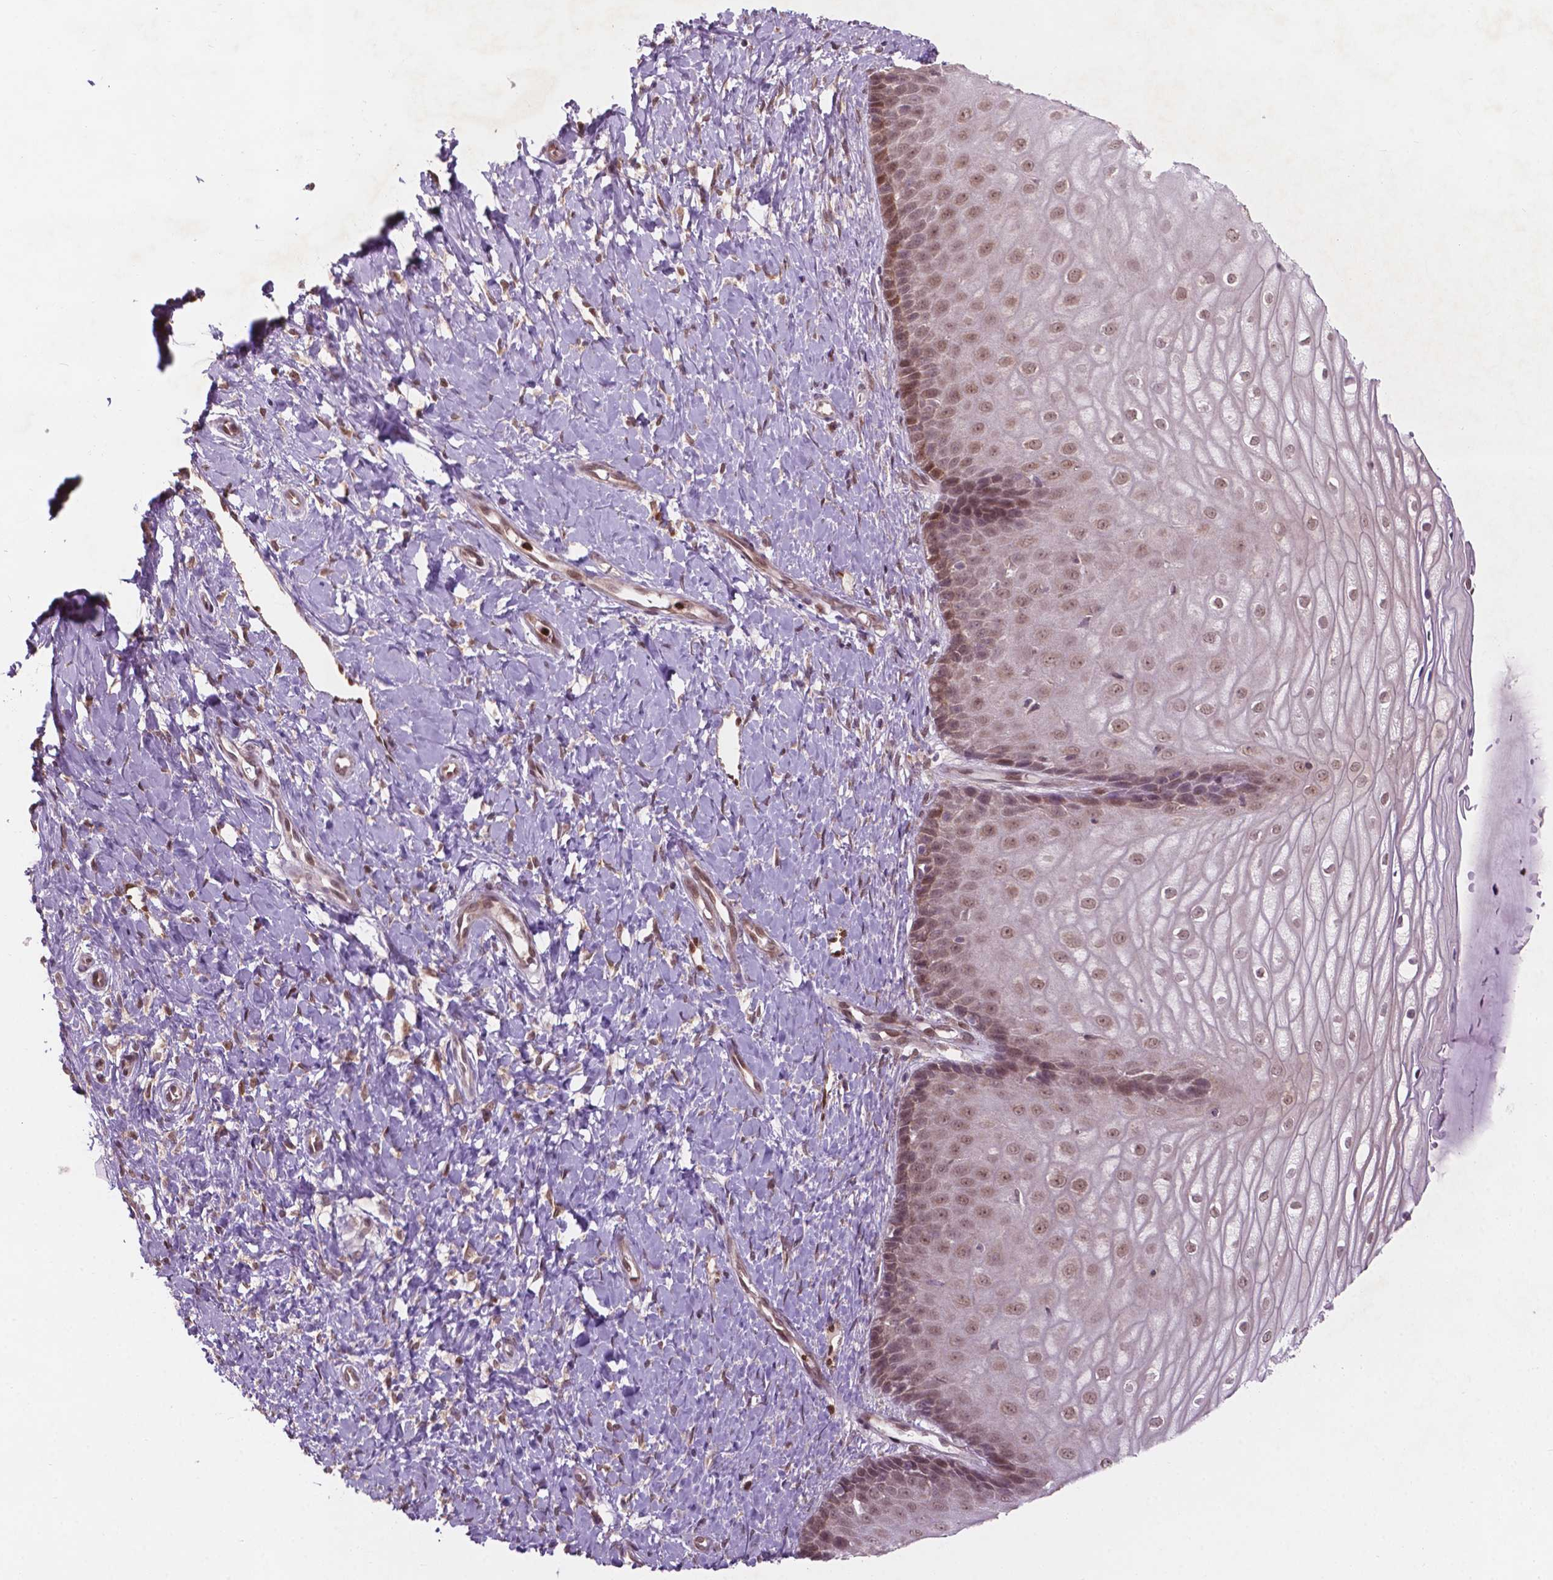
{"staining": {"intensity": "moderate", "quantity": ">75%", "location": "cytoplasmic/membranous,nuclear"}, "tissue": "cervix", "cell_type": "Glandular cells", "image_type": "normal", "snomed": [{"axis": "morphology", "description": "Normal tissue, NOS"}, {"axis": "topography", "description": "Cervix"}], "caption": "An immunohistochemistry (IHC) photomicrograph of benign tissue is shown. Protein staining in brown shows moderate cytoplasmic/membranous,nuclear positivity in cervix within glandular cells.", "gene": "NFAT5", "patient": {"sex": "female", "age": 37}}